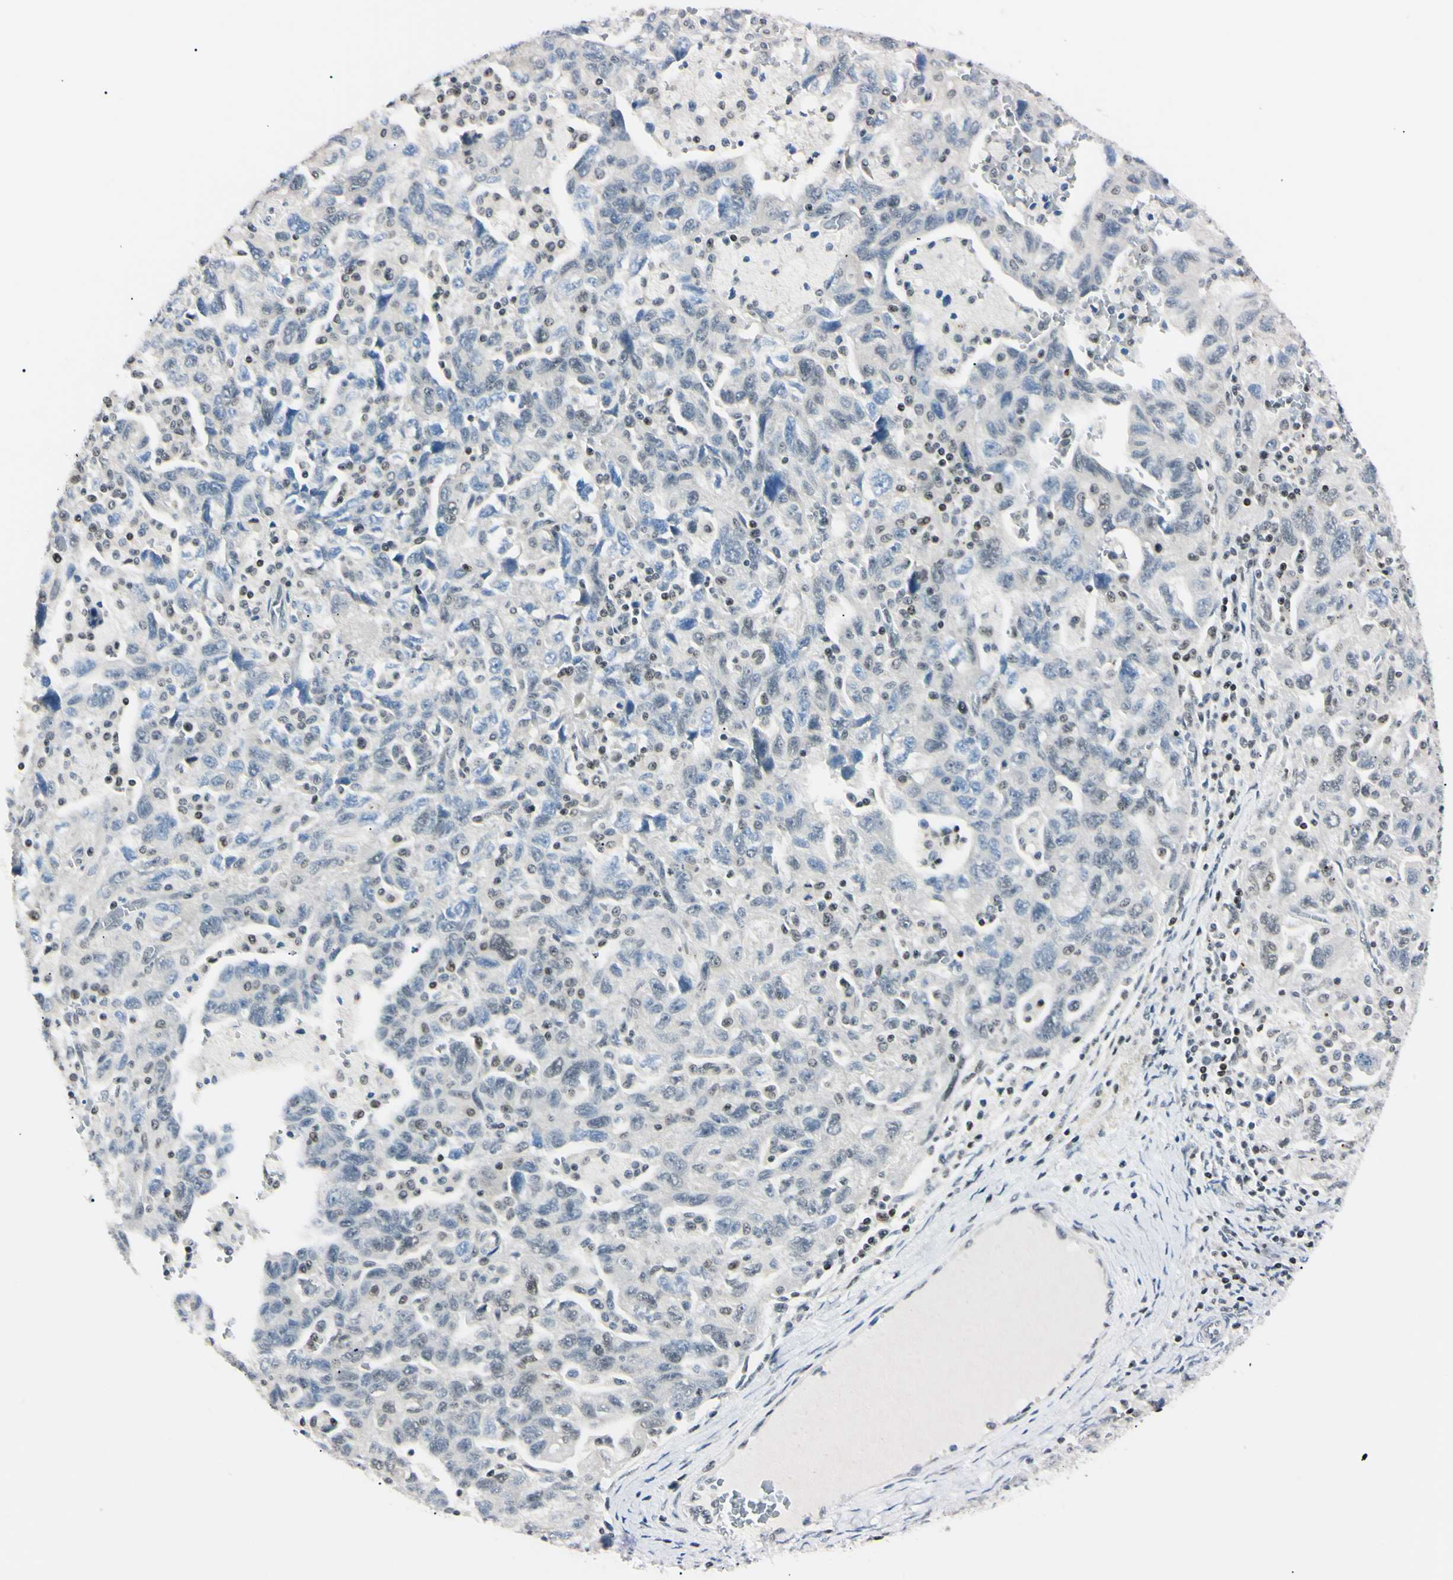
{"staining": {"intensity": "negative", "quantity": "none", "location": "none"}, "tissue": "ovarian cancer", "cell_type": "Tumor cells", "image_type": "cancer", "snomed": [{"axis": "morphology", "description": "Carcinoma, NOS"}, {"axis": "morphology", "description": "Cystadenocarcinoma, serous, NOS"}, {"axis": "topography", "description": "Ovary"}], "caption": "Immunohistochemistry micrograph of serous cystadenocarcinoma (ovarian) stained for a protein (brown), which demonstrates no staining in tumor cells.", "gene": "C1orf174", "patient": {"sex": "female", "age": 69}}